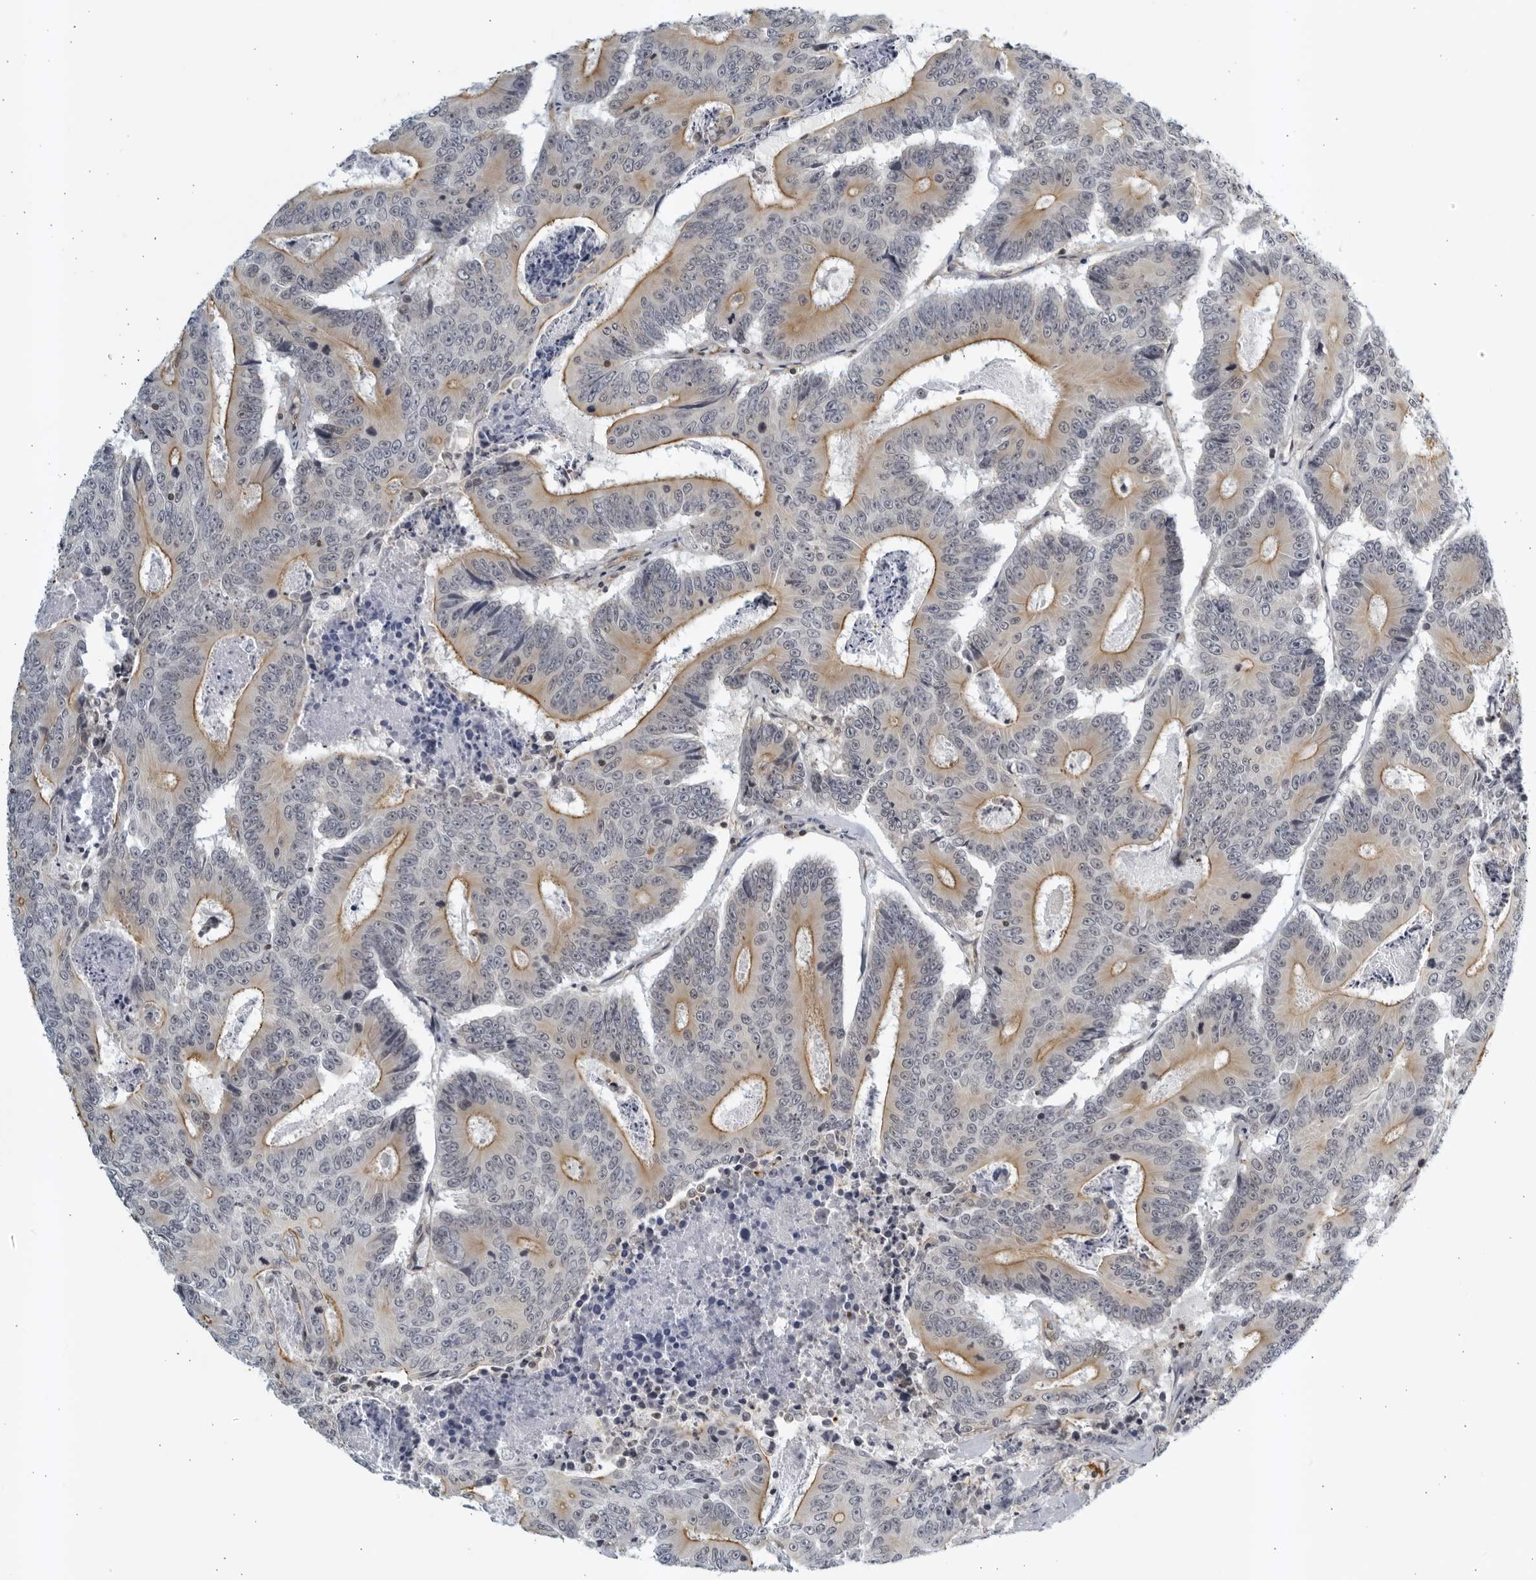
{"staining": {"intensity": "moderate", "quantity": ">75%", "location": "cytoplasmic/membranous"}, "tissue": "colorectal cancer", "cell_type": "Tumor cells", "image_type": "cancer", "snomed": [{"axis": "morphology", "description": "Adenocarcinoma, NOS"}, {"axis": "topography", "description": "Colon"}], "caption": "Colorectal cancer stained with DAB (3,3'-diaminobenzidine) immunohistochemistry (IHC) displays medium levels of moderate cytoplasmic/membranous positivity in approximately >75% of tumor cells. The protein of interest is stained brown, and the nuclei are stained in blue (DAB (3,3'-diaminobenzidine) IHC with brightfield microscopy, high magnification).", "gene": "SERTAD4", "patient": {"sex": "male", "age": 83}}